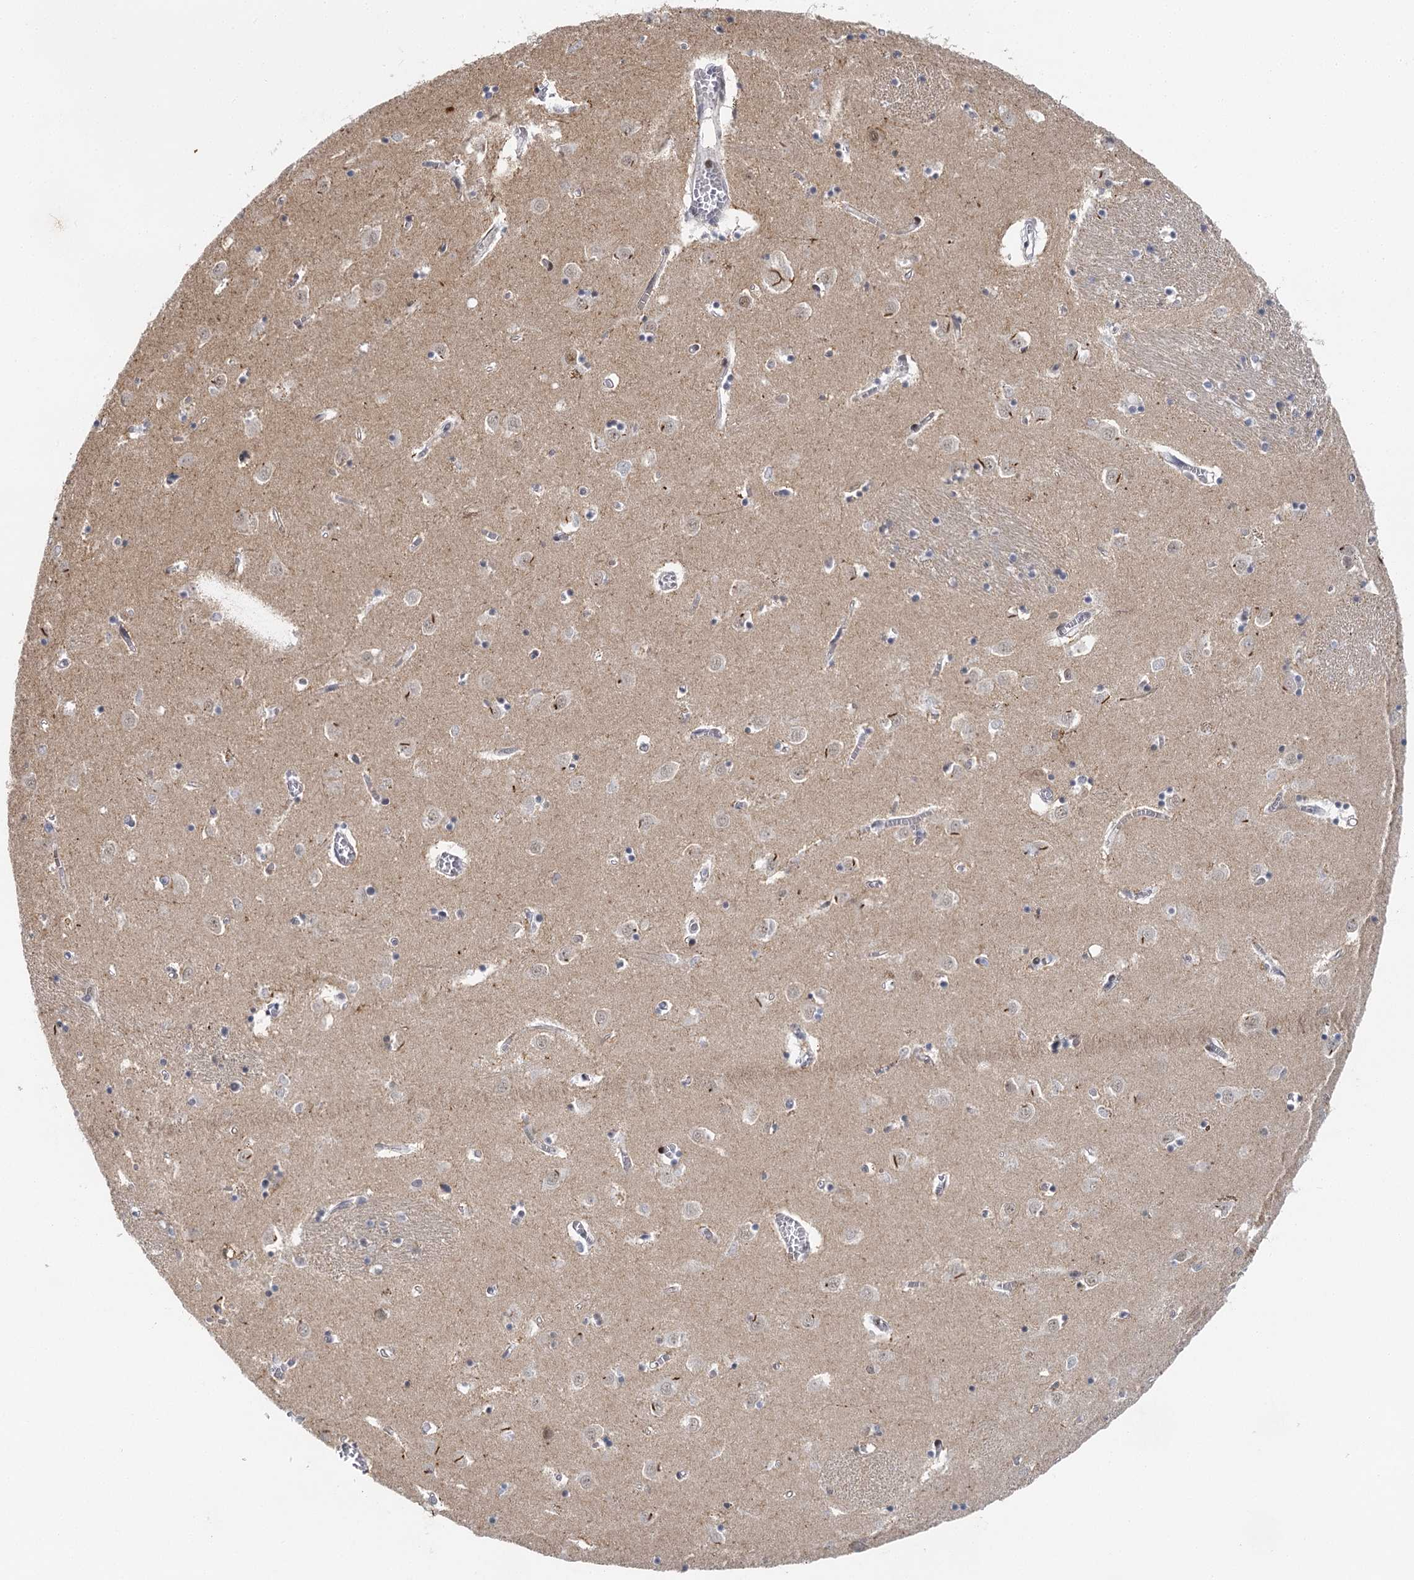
{"staining": {"intensity": "negative", "quantity": "none", "location": "none"}, "tissue": "caudate", "cell_type": "Glial cells", "image_type": "normal", "snomed": [{"axis": "morphology", "description": "Normal tissue, NOS"}, {"axis": "topography", "description": "Lateral ventricle wall"}], "caption": "A photomicrograph of caudate stained for a protein exhibits no brown staining in glial cells.", "gene": "IL11RA", "patient": {"sex": "male", "age": 70}}